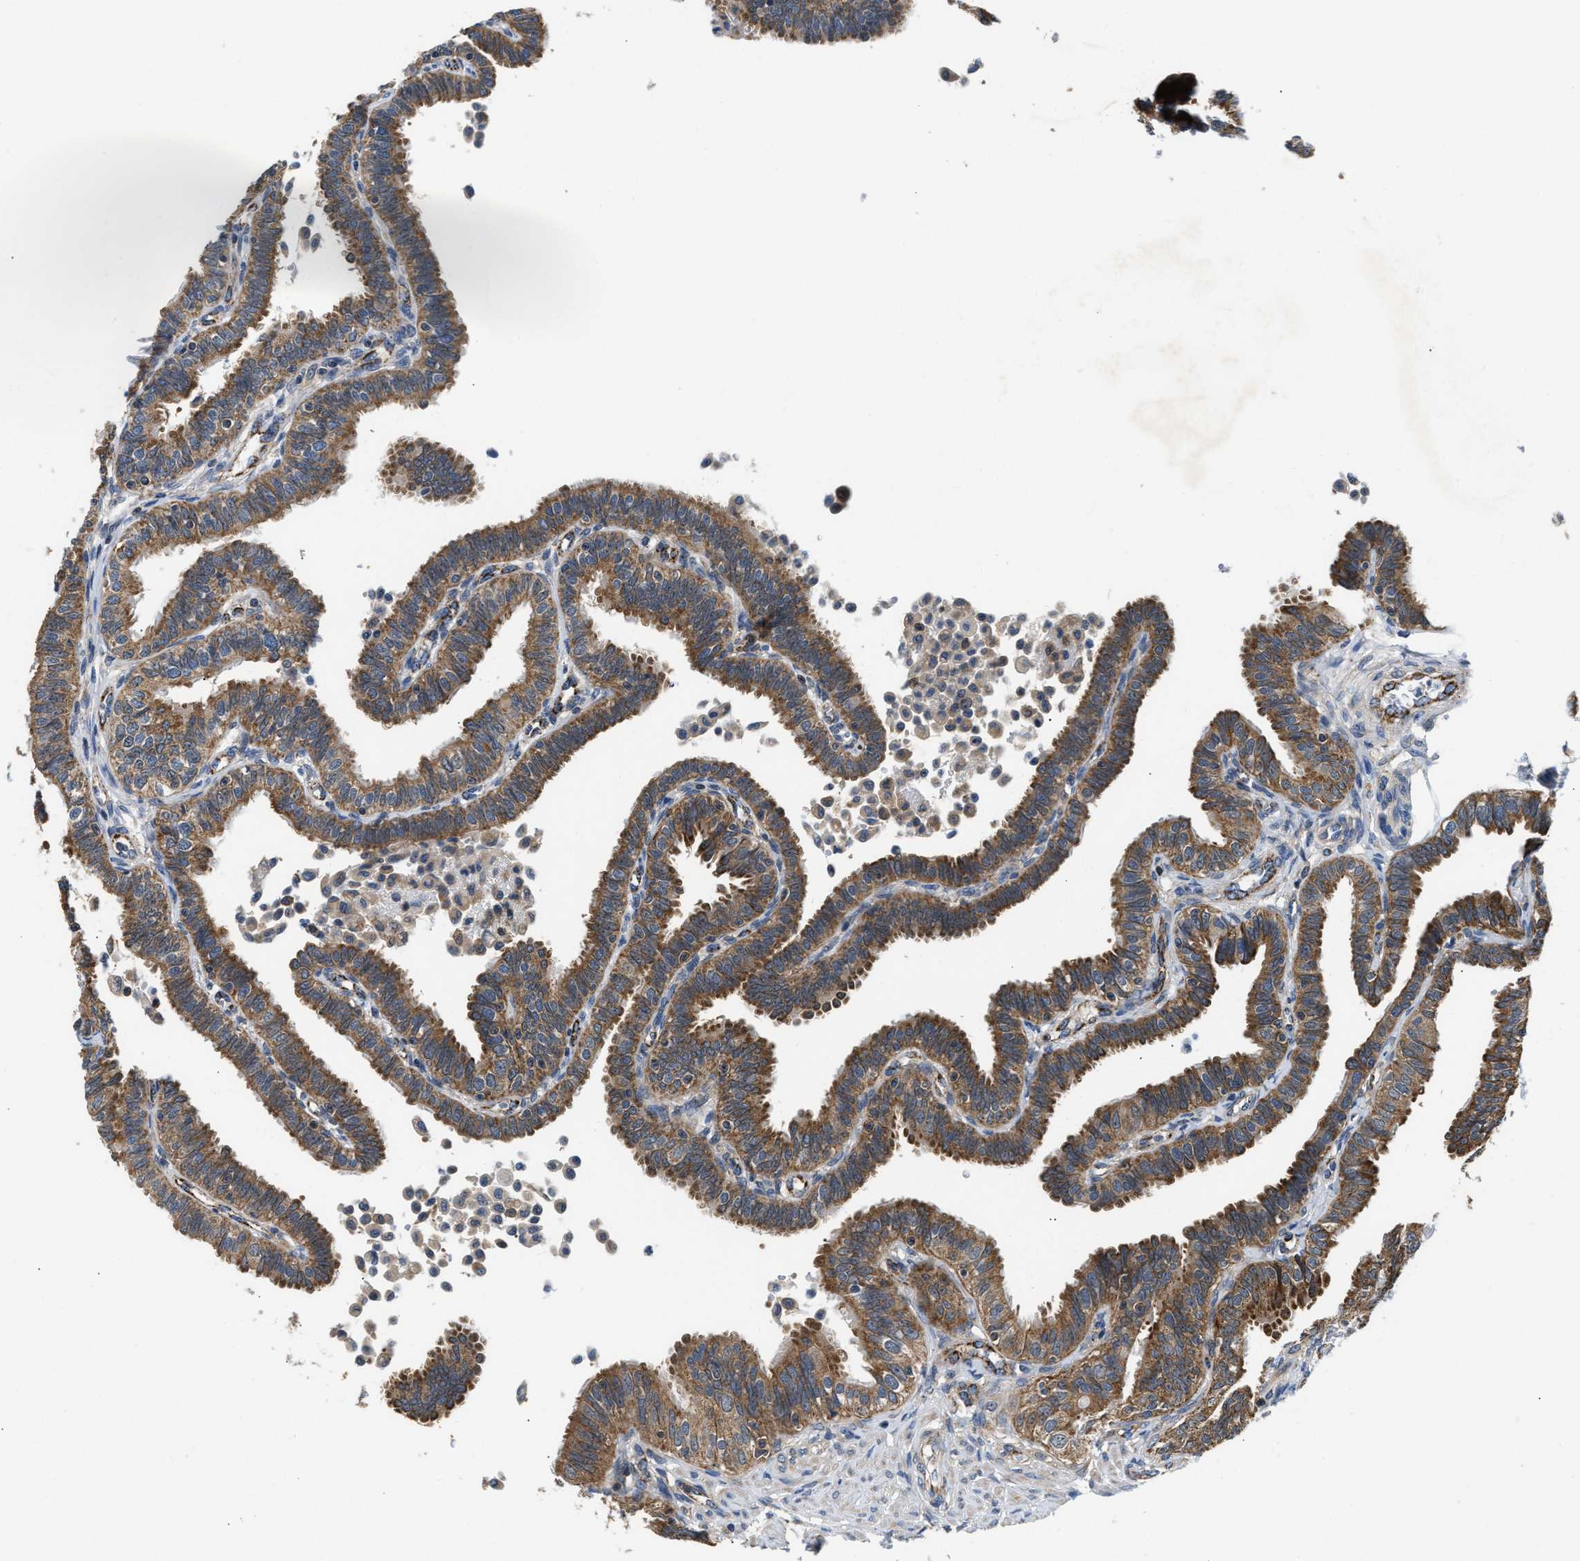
{"staining": {"intensity": "moderate", "quantity": ">75%", "location": "cytoplasmic/membranous"}, "tissue": "fallopian tube", "cell_type": "Glandular cells", "image_type": "normal", "snomed": [{"axis": "morphology", "description": "Normal tissue, NOS"}, {"axis": "topography", "description": "Fallopian tube"}, {"axis": "topography", "description": "Placenta"}], "caption": "The image reveals staining of normal fallopian tube, revealing moderate cytoplasmic/membranous protein expression (brown color) within glandular cells. The staining is performed using DAB brown chromogen to label protein expression. The nuclei are counter-stained blue using hematoxylin.", "gene": "CCM2", "patient": {"sex": "female", "age": 34}}